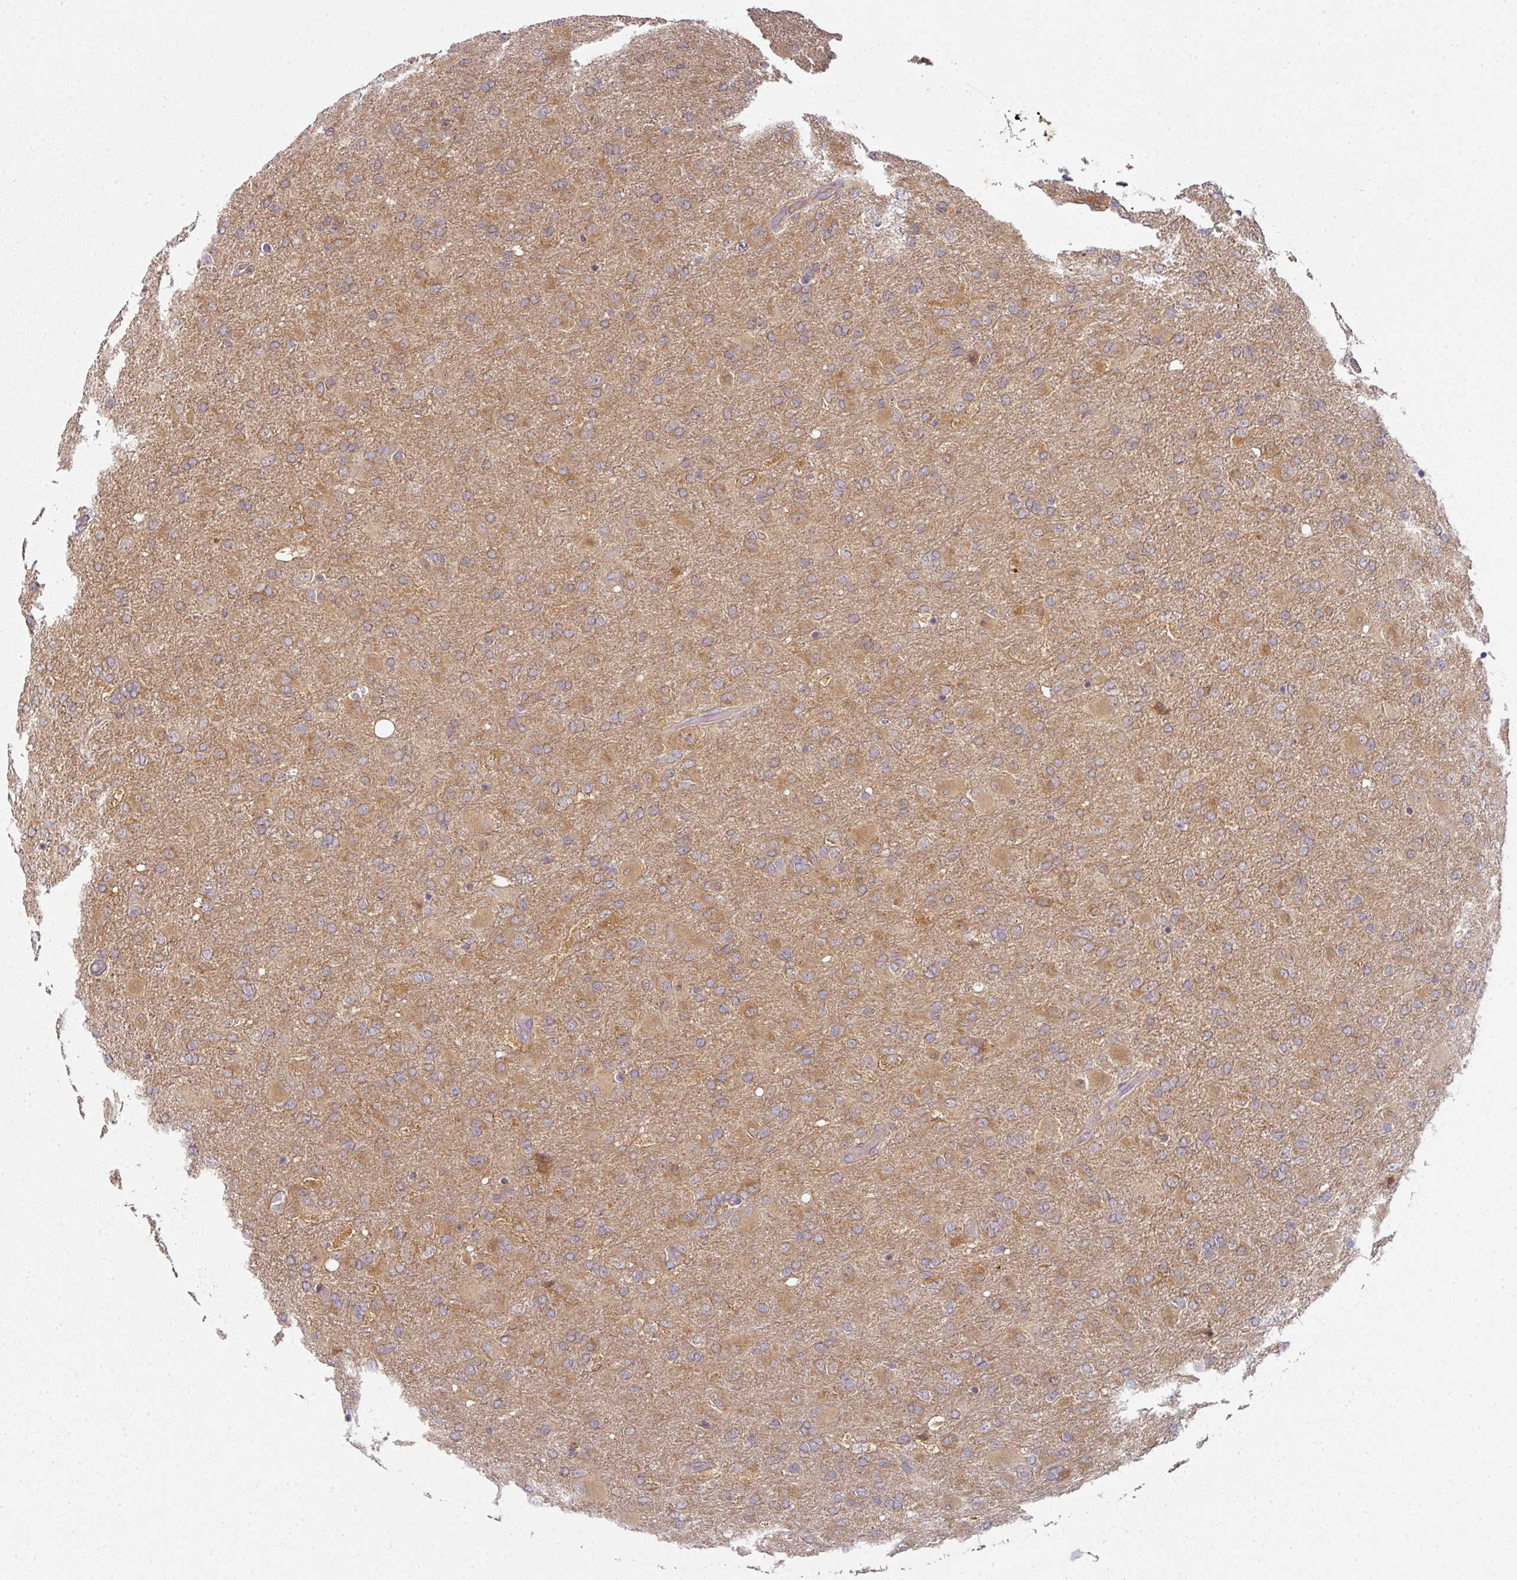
{"staining": {"intensity": "moderate", "quantity": ">75%", "location": "cytoplasmic/membranous"}, "tissue": "glioma", "cell_type": "Tumor cells", "image_type": "cancer", "snomed": [{"axis": "morphology", "description": "Glioma, malignant, Low grade"}, {"axis": "topography", "description": "Brain"}], "caption": "This image exhibits immunohistochemistry (IHC) staining of glioma, with medium moderate cytoplasmic/membranous expression in about >75% of tumor cells.", "gene": "MAP2K2", "patient": {"sex": "male", "age": 65}}